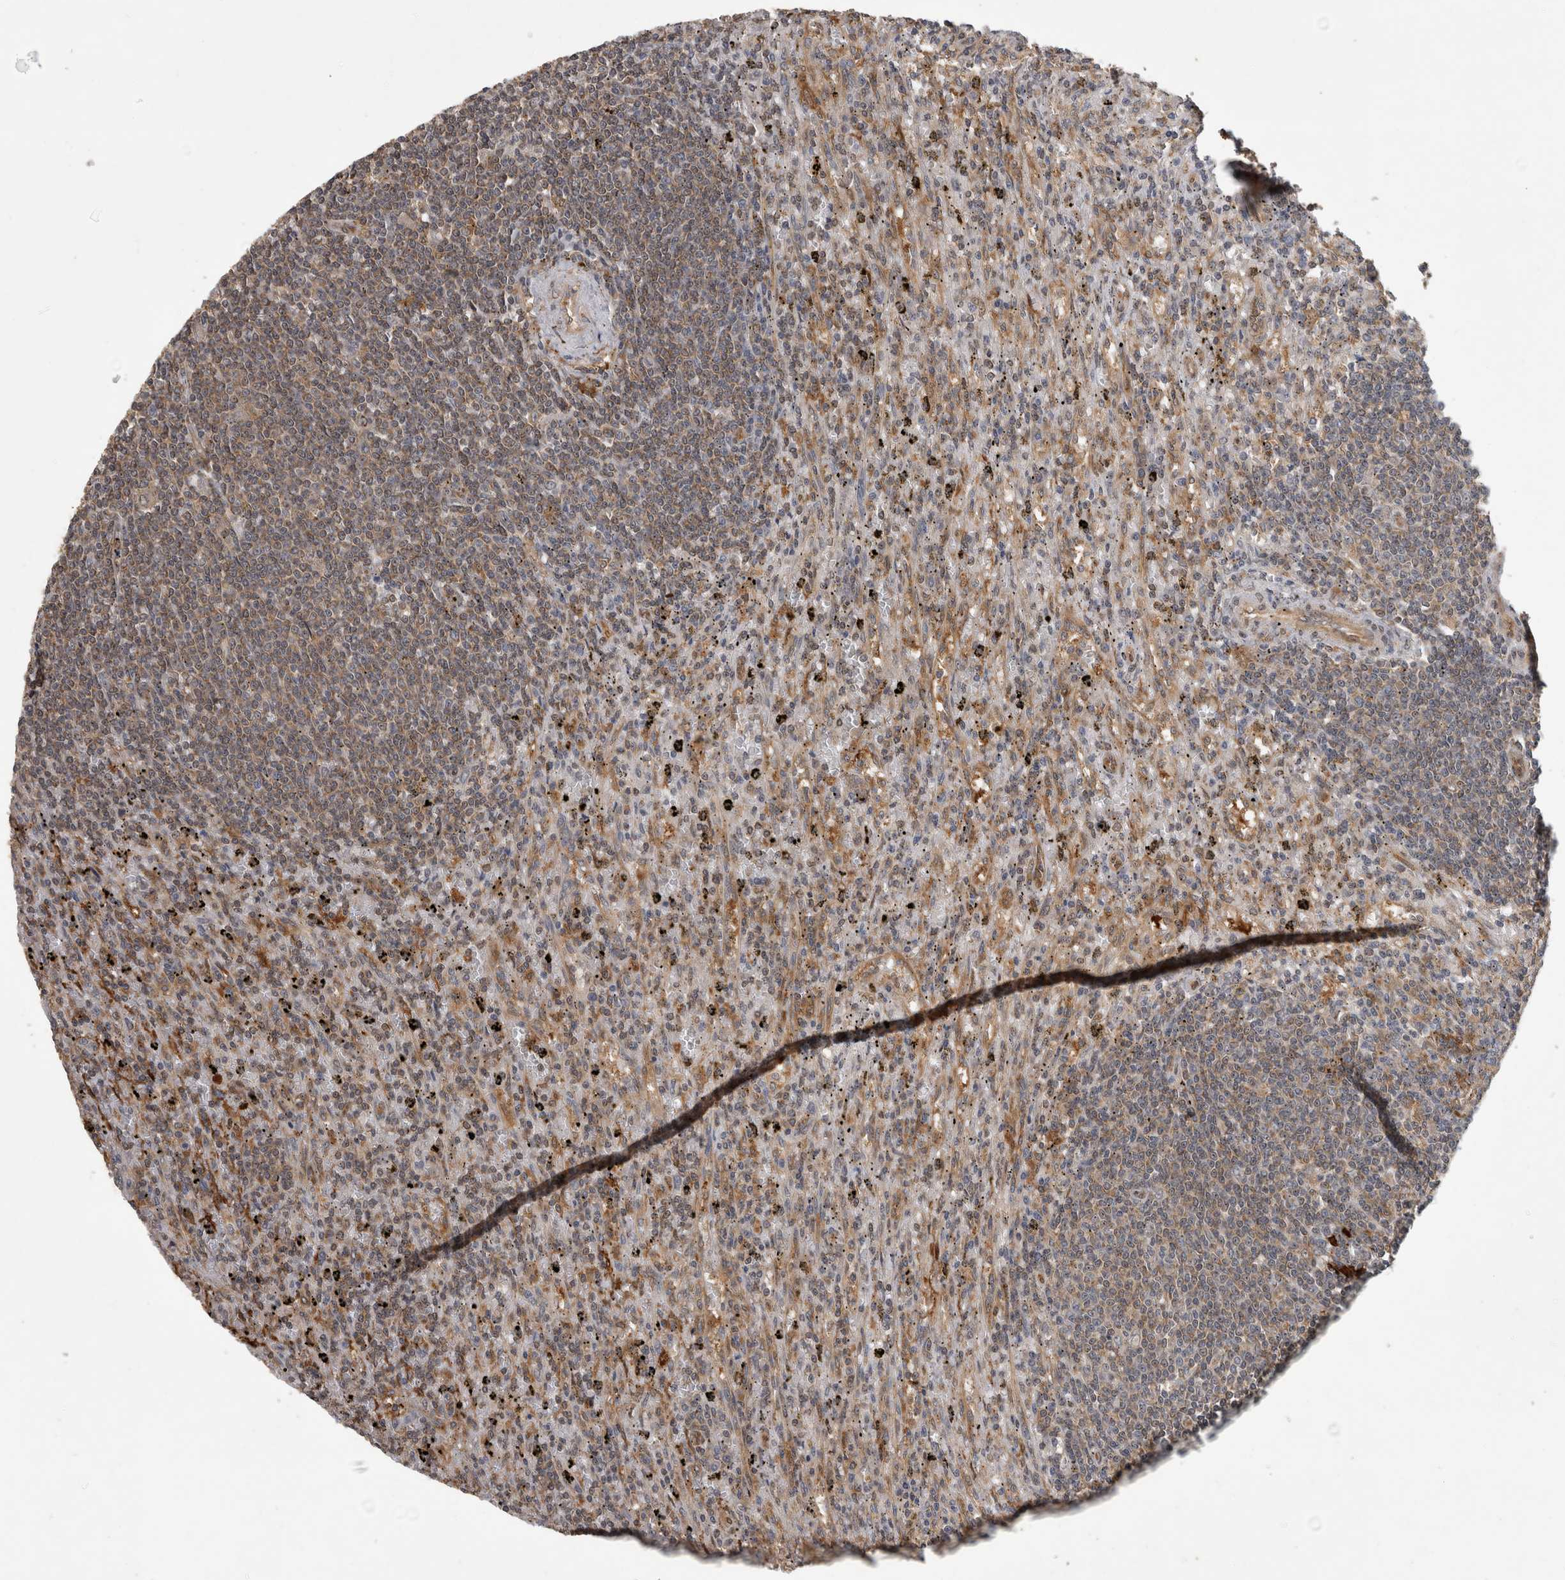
{"staining": {"intensity": "weak", "quantity": "25%-75%", "location": "cytoplasmic/membranous"}, "tissue": "lymphoma", "cell_type": "Tumor cells", "image_type": "cancer", "snomed": [{"axis": "morphology", "description": "Malignant lymphoma, non-Hodgkin's type, Low grade"}, {"axis": "topography", "description": "Spleen"}], "caption": "Protein staining of lymphoma tissue exhibits weak cytoplasmic/membranous expression in about 25%-75% of tumor cells. Nuclei are stained in blue.", "gene": "ATXN2", "patient": {"sex": "male", "age": 76}}